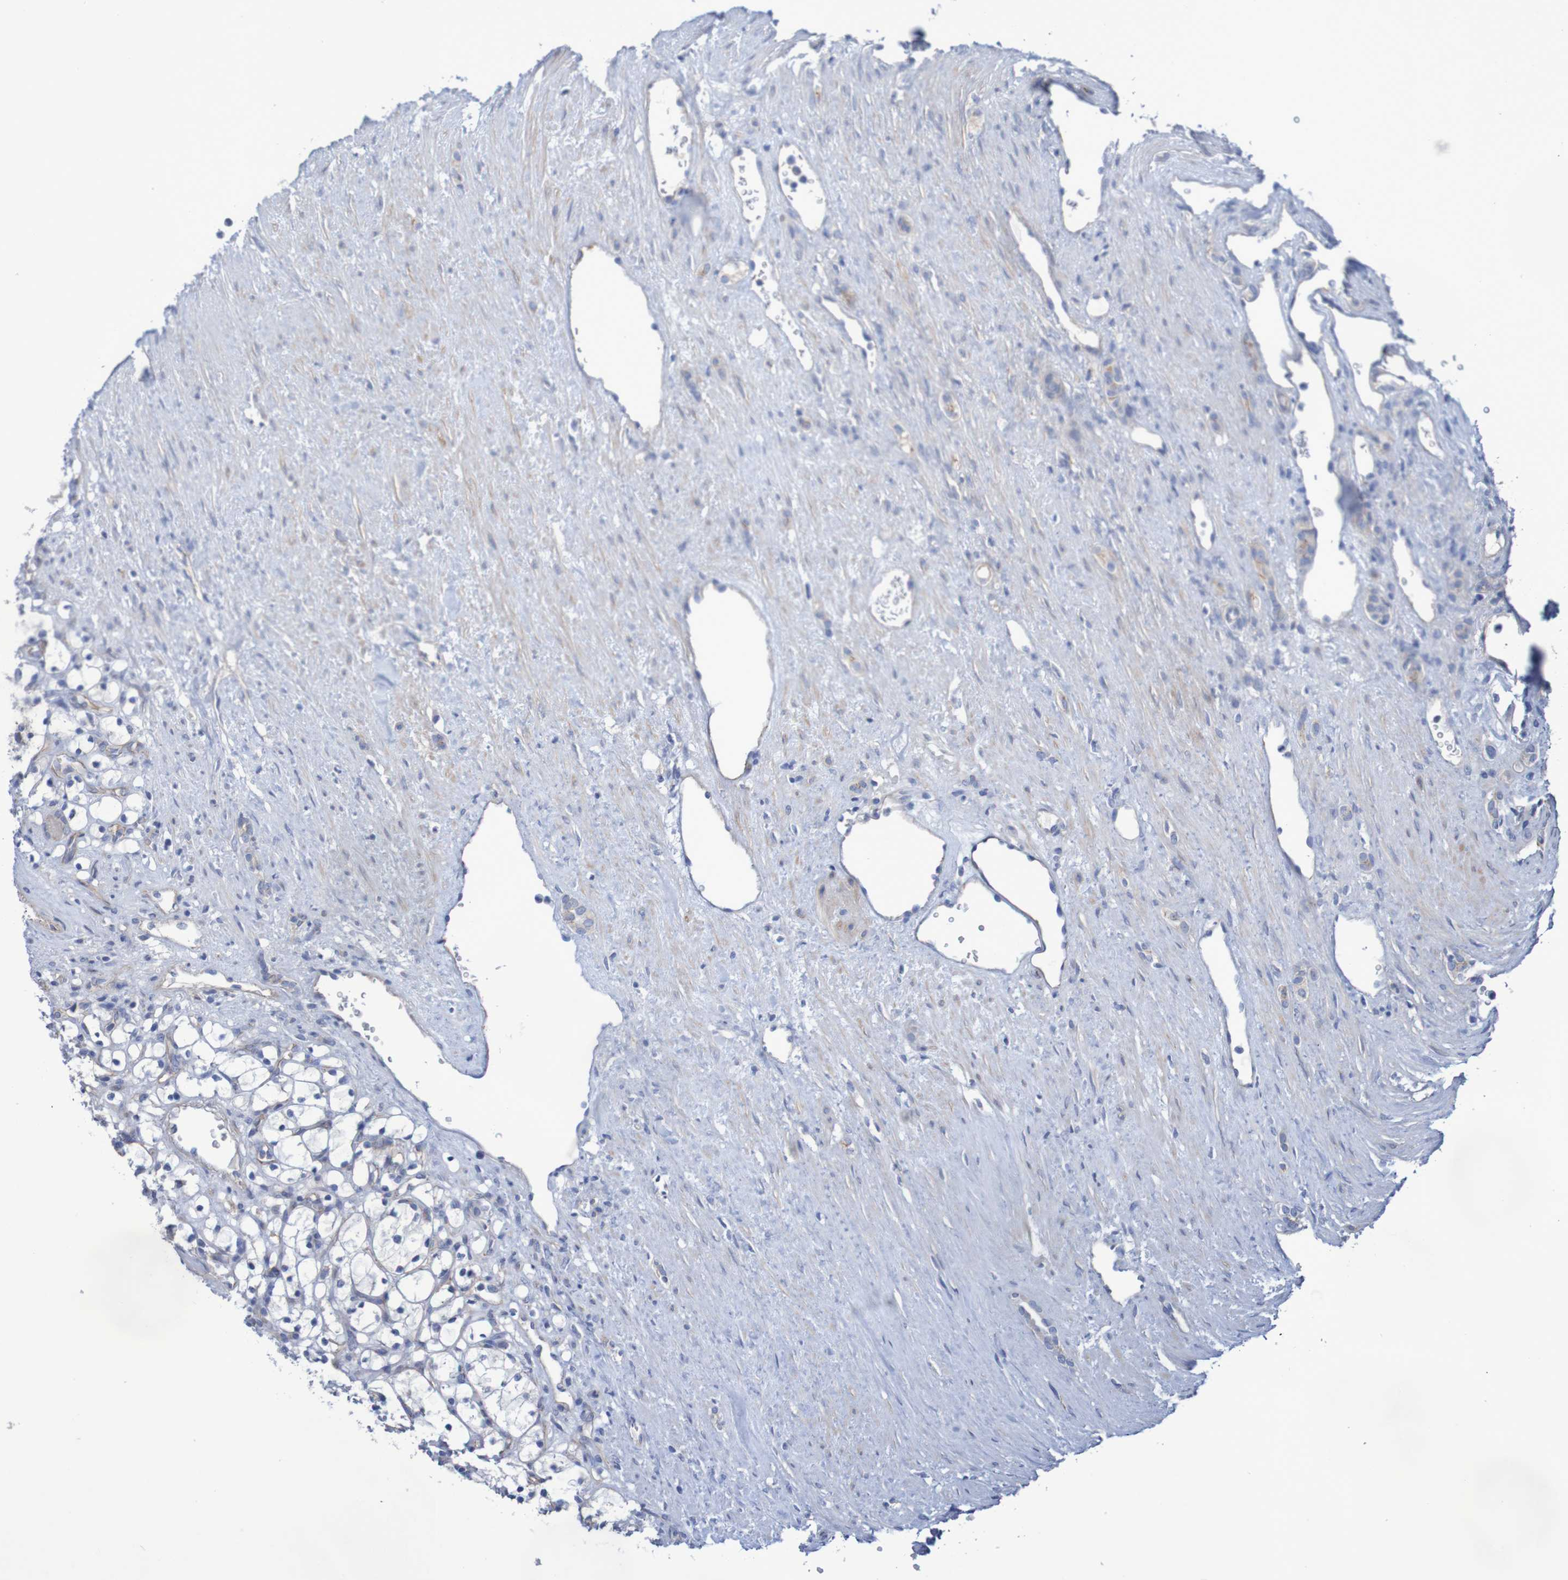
{"staining": {"intensity": "negative", "quantity": "none", "location": "none"}, "tissue": "renal cancer", "cell_type": "Tumor cells", "image_type": "cancer", "snomed": [{"axis": "morphology", "description": "Adenocarcinoma, NOS"}, {"axis": "topography", "description": "Kidney"}], "caption": "Renal cancer was stained to show a protein in brown. There is no significant positivity in tumor cells.", "gene": "NECTIN2", "patient": {"sex": "female", "age": 69}}